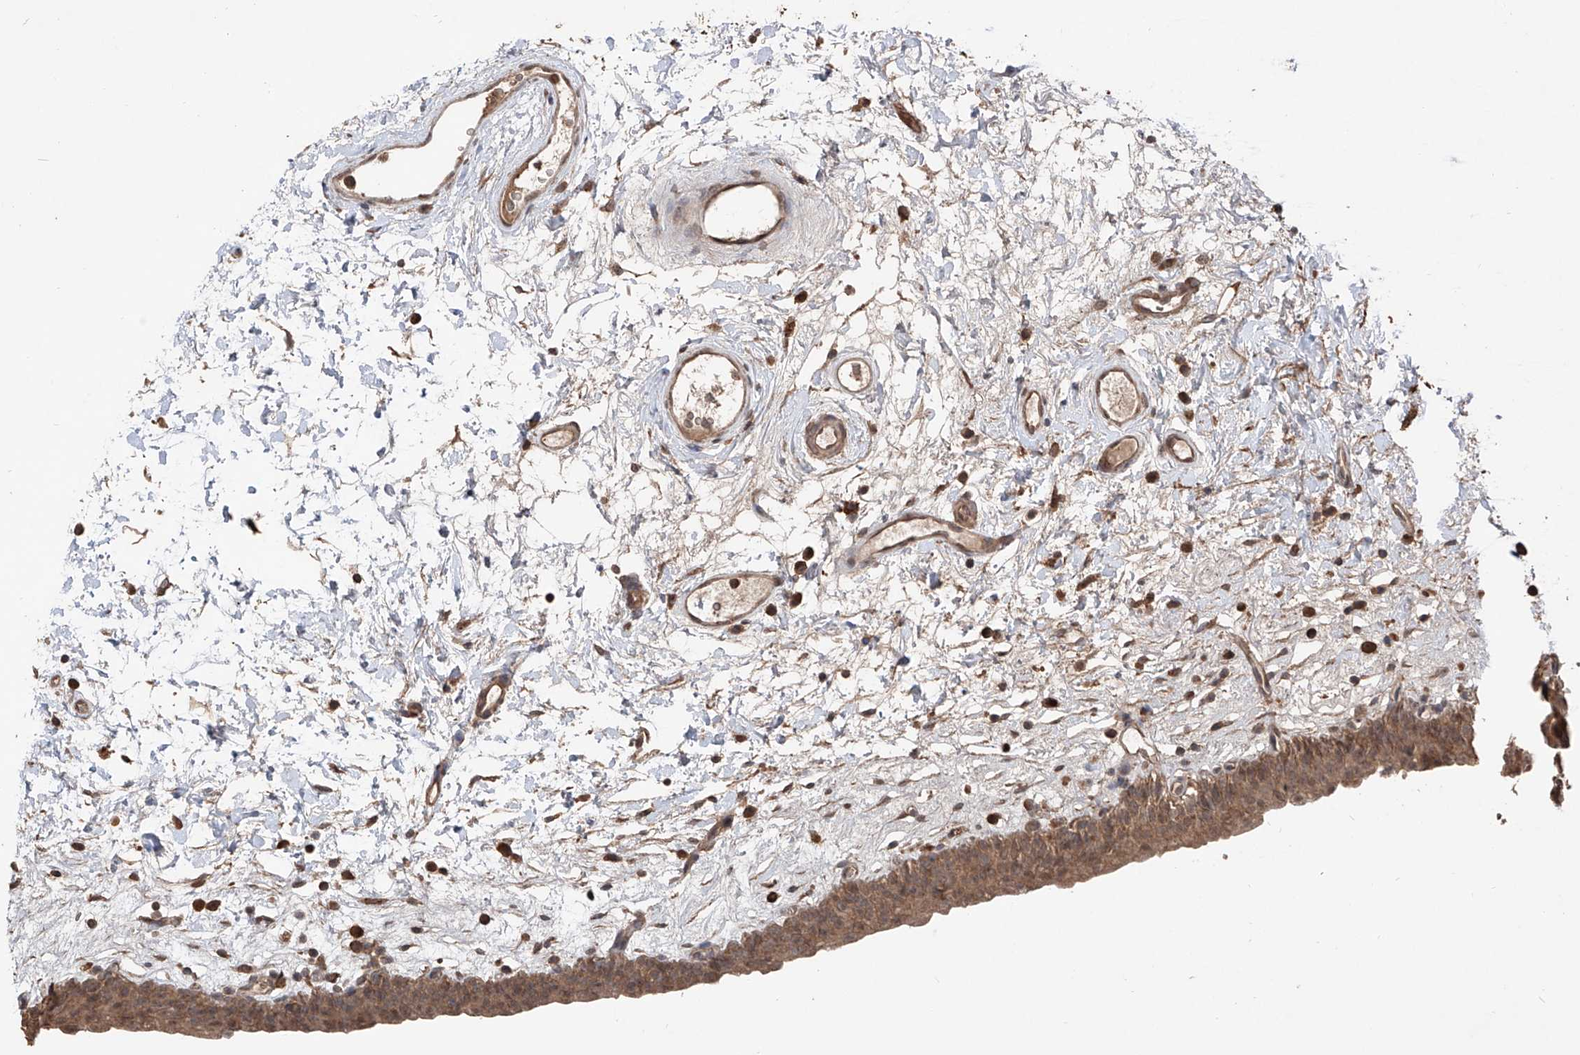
{"staining": {"intensity": "moderate", "quantity": ">75%", "location": "cytoplasmic/membranous,nuclear"}, "tissue": "urinary bladder", "cell_type": "Urothelial cells", "image_type": "normal", "snomed": [{"axis": "morphology", "description": "Normal tissue, NOS"}, {"axis": "topography", "description": "Urinary bladder"}], "caption": "Immunohistochemical staining of benign human urinary bladder reveals >75% levels of moderate cytoplasmic/membranous,nuclear protein expression in about >75% of urothelial cells. (brown staining indicates protein expression, while blue staining denotes nuclei).", "gene": "FAM135A", "patient": {"sex": "male", "age": 83}}